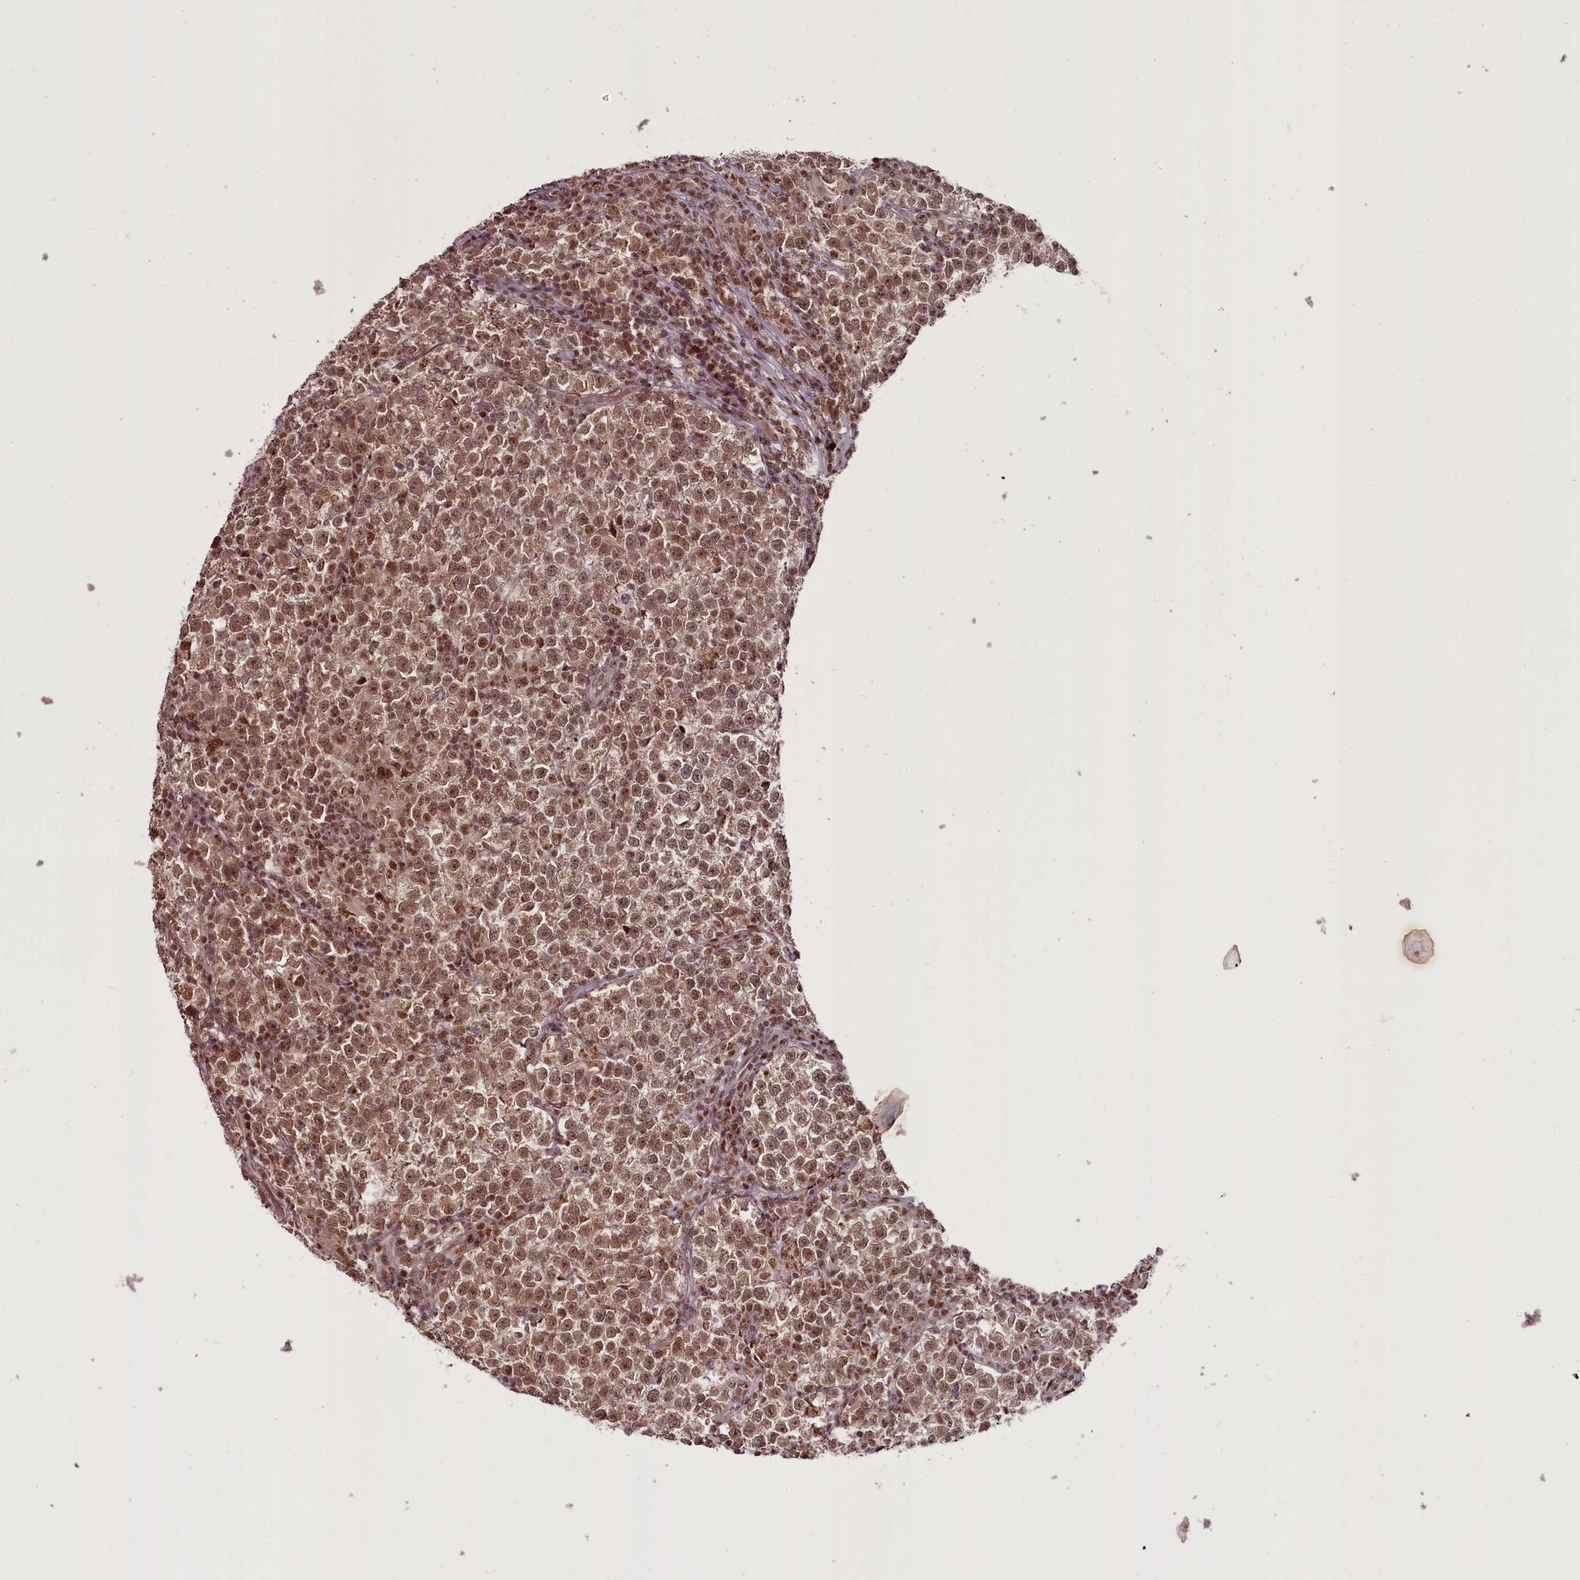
{"staining": {"intensity": "moderate", "quantity": ">75%", "location": "nuclear"}, "tissue": "testis cancer", "cell_type": "Tumor cells", "image_type": "cancer", "snomed": [{"axis": "morphology", "description": "Normal tissue, NOS"}, {"axis": "morphology", "description": "Seminoma, NOS"}, {"axis": "topography", "description": "Testis"}], "caption": "A brown stain highlights moderate nuclear staining of a protein in testis seminoma tumor cells. (DAB (3,3'-diaminobenzidine) IHC with brightfield microscopy, high magnification).", "gene": "CEP83", "patient": {"sex": "male", "age": 43}}